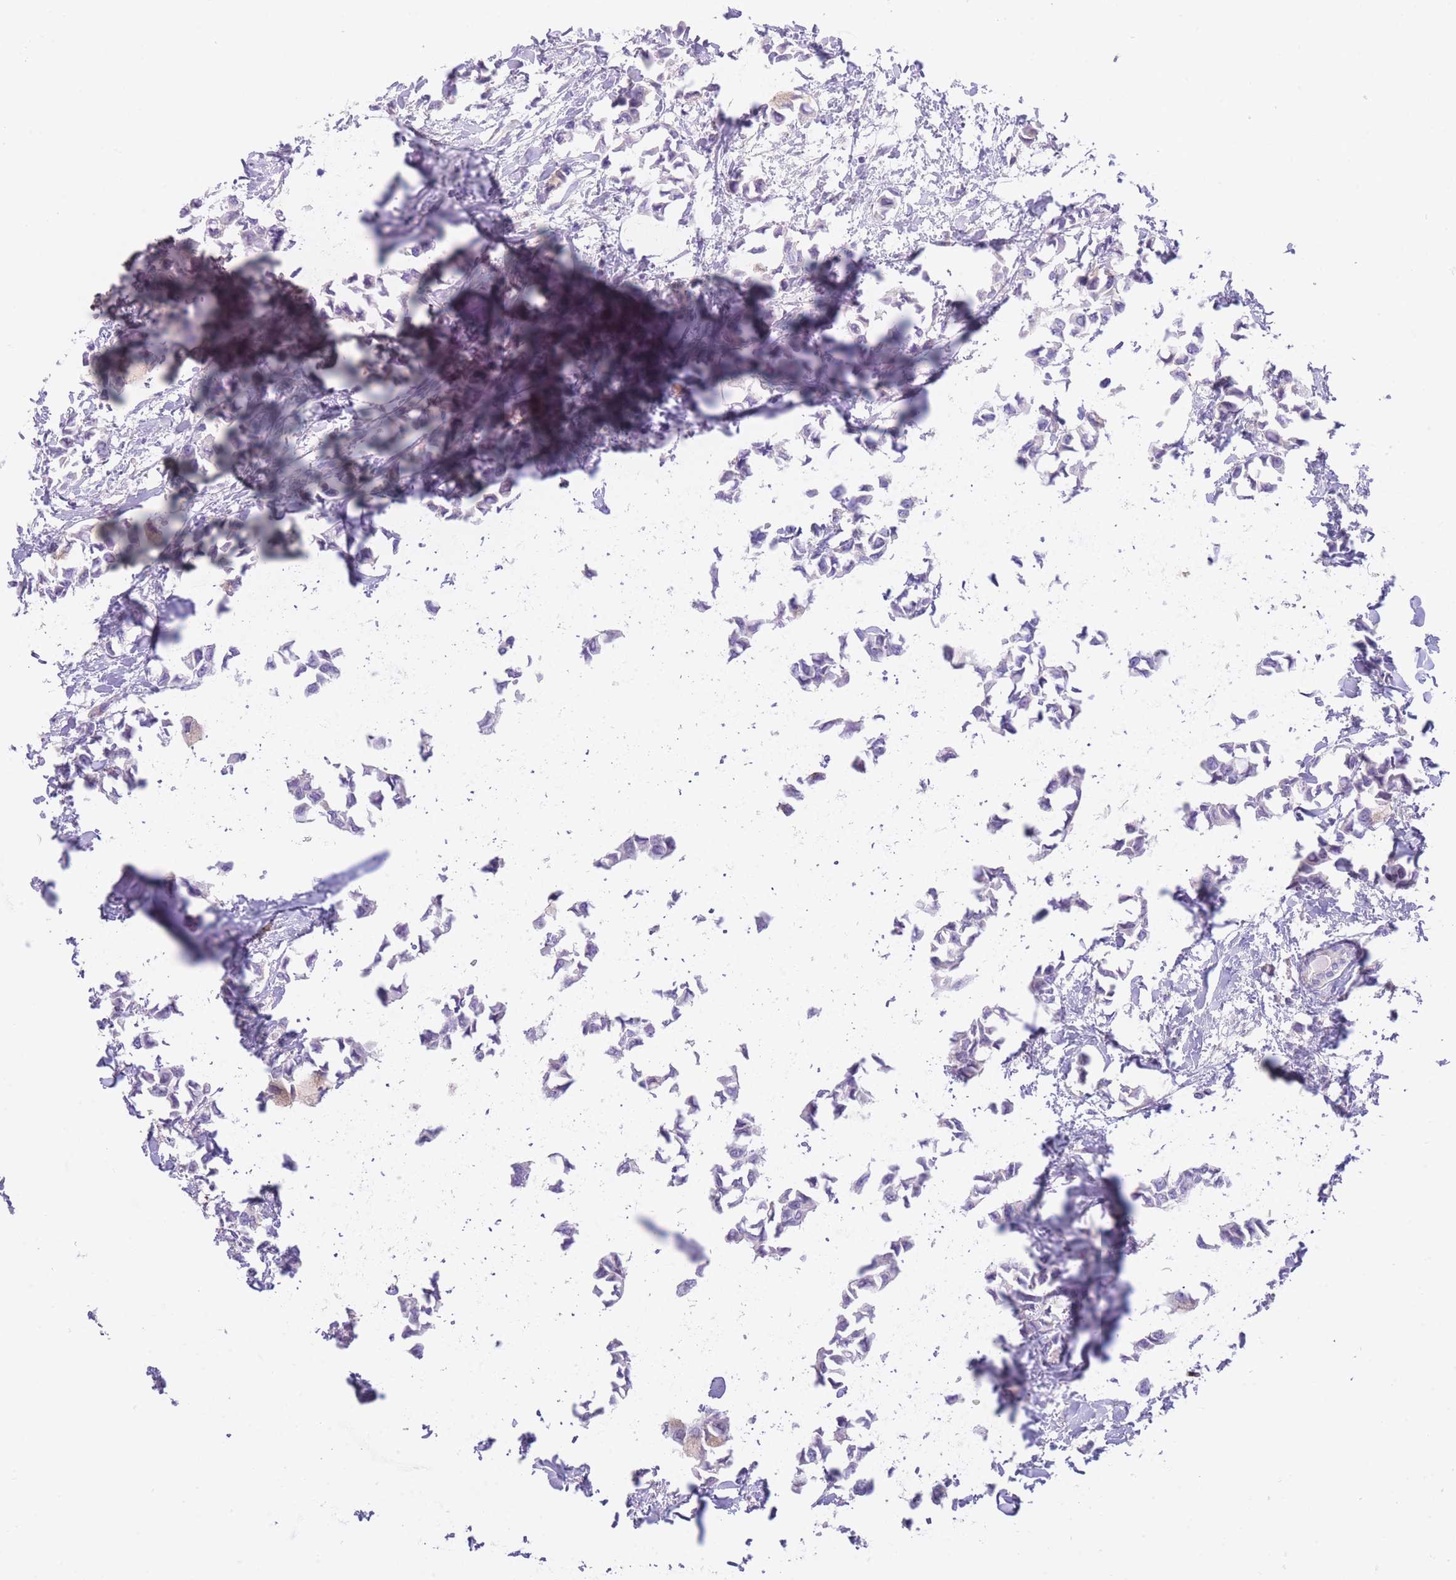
{"staining": {"intensity": "negative", "quantity": "none", "location": "none"}, "tissue": "breast cancer", "cell_type": "Tumor cells", "image_type": "cancer", "snomed": [{"axis": "morphology", "description": "Duct carcinoma"}, {"axis": "topography", "description": "Breast"}], "caption": "This is an immunohistochemistry (IHC) histopathology image of human breast infiltrating ductal carcinoma. There is no staining in tumor cells.", "gene": "QTRT1", "patient": {"sex": "female", "age": 73}}